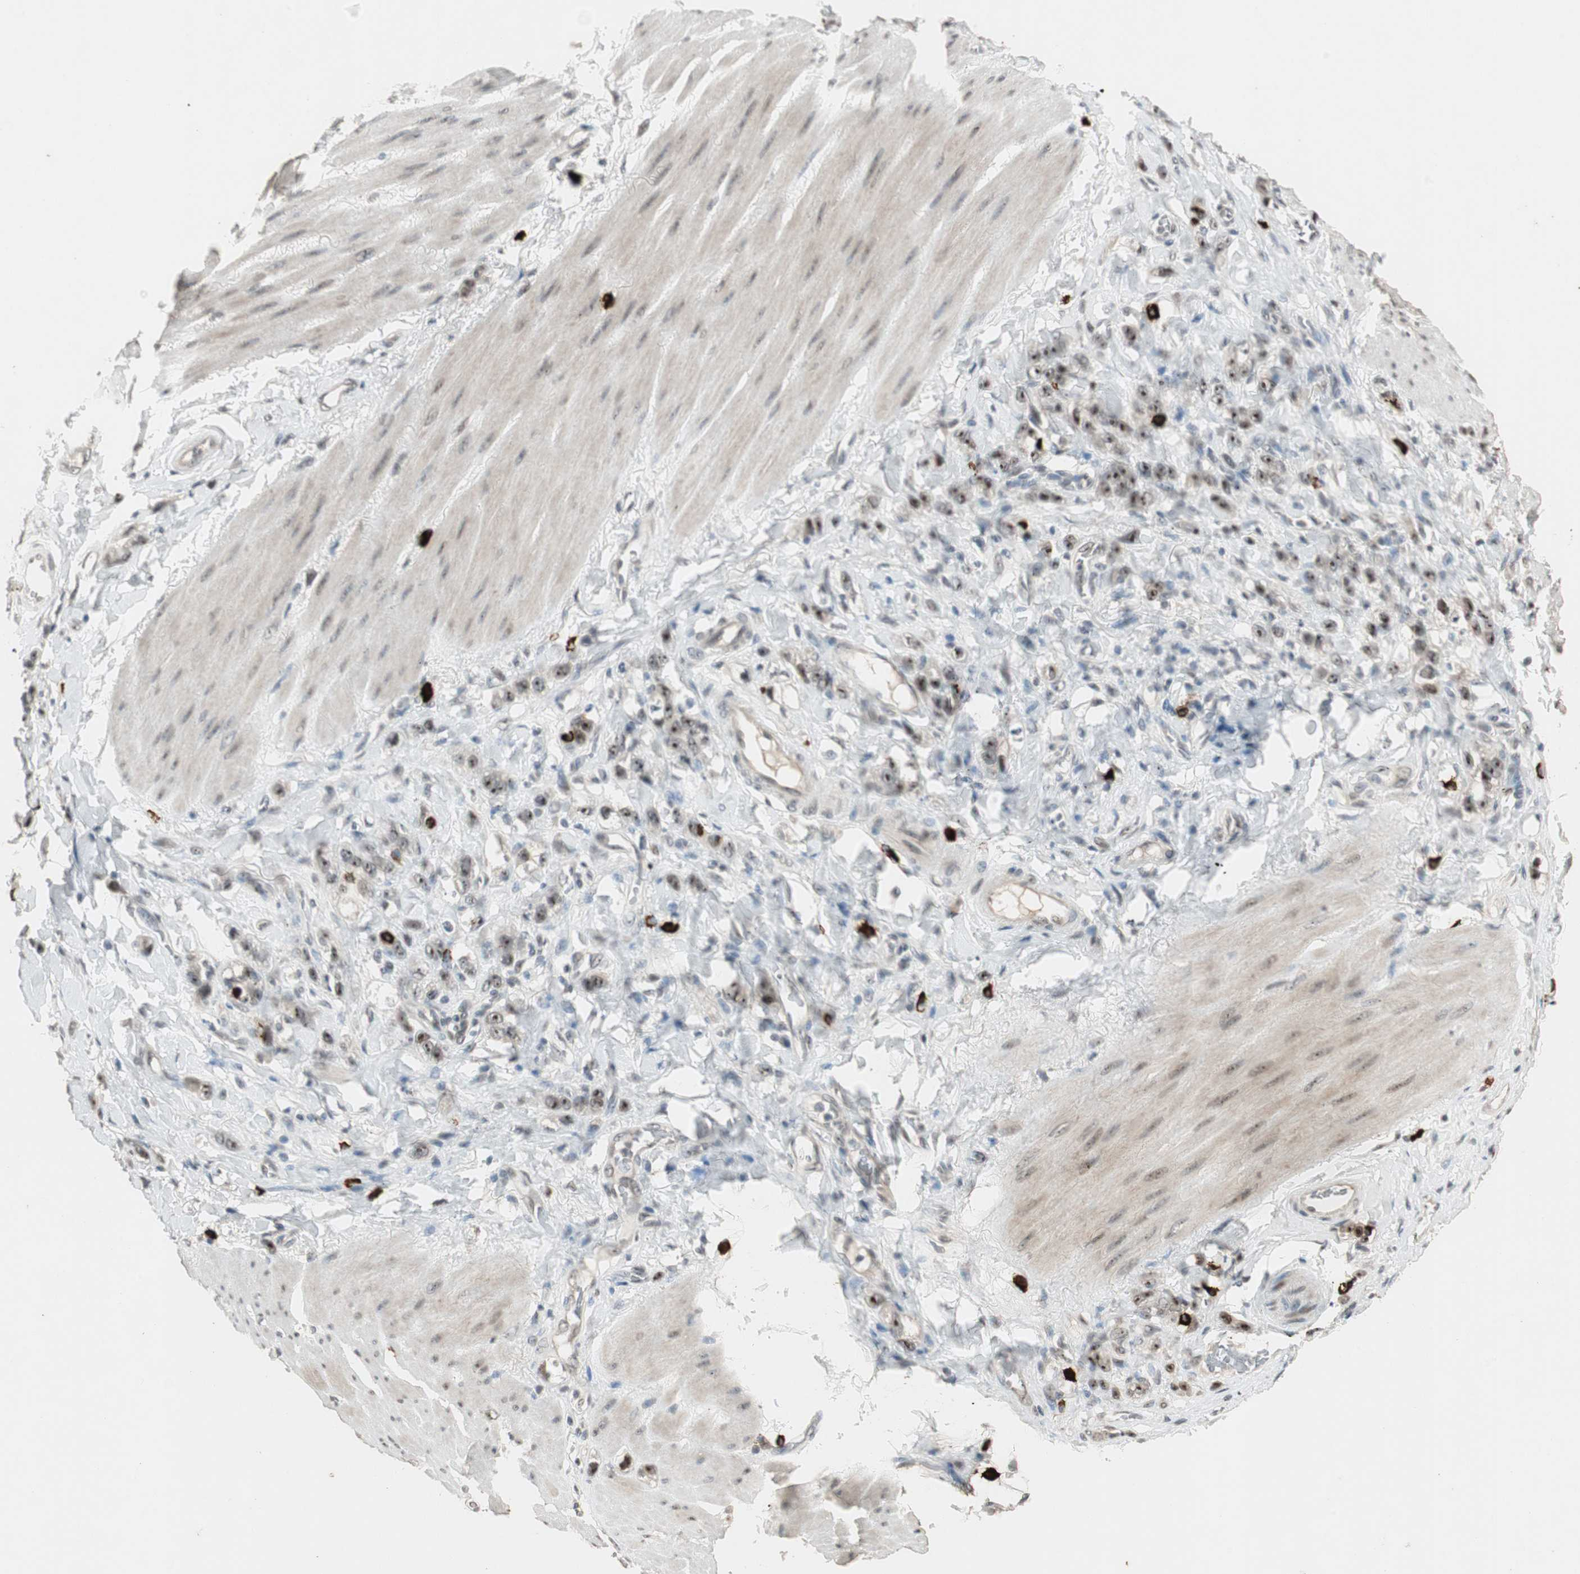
{"staining": {"intensity": "moderate", "quantity": ">75%", "location": "nuclear"}, "tissue": "stomach cancer", "cell_type": "Tumor cells", "image_type": "cancer", "snomed": [{"axis": "morphology", "description": "Adenocarcinoma, NOS"}, {"axis": "topography", "description": "Stomach"}], "caption": "Protein analysis of stomach cancer (adenocarcinoma) tissue demonstrates moderate nuclear staining in approximately >75% of tumor cells.", "gene": "ETV4", "patient": {"sex": "male", "age": 82}}